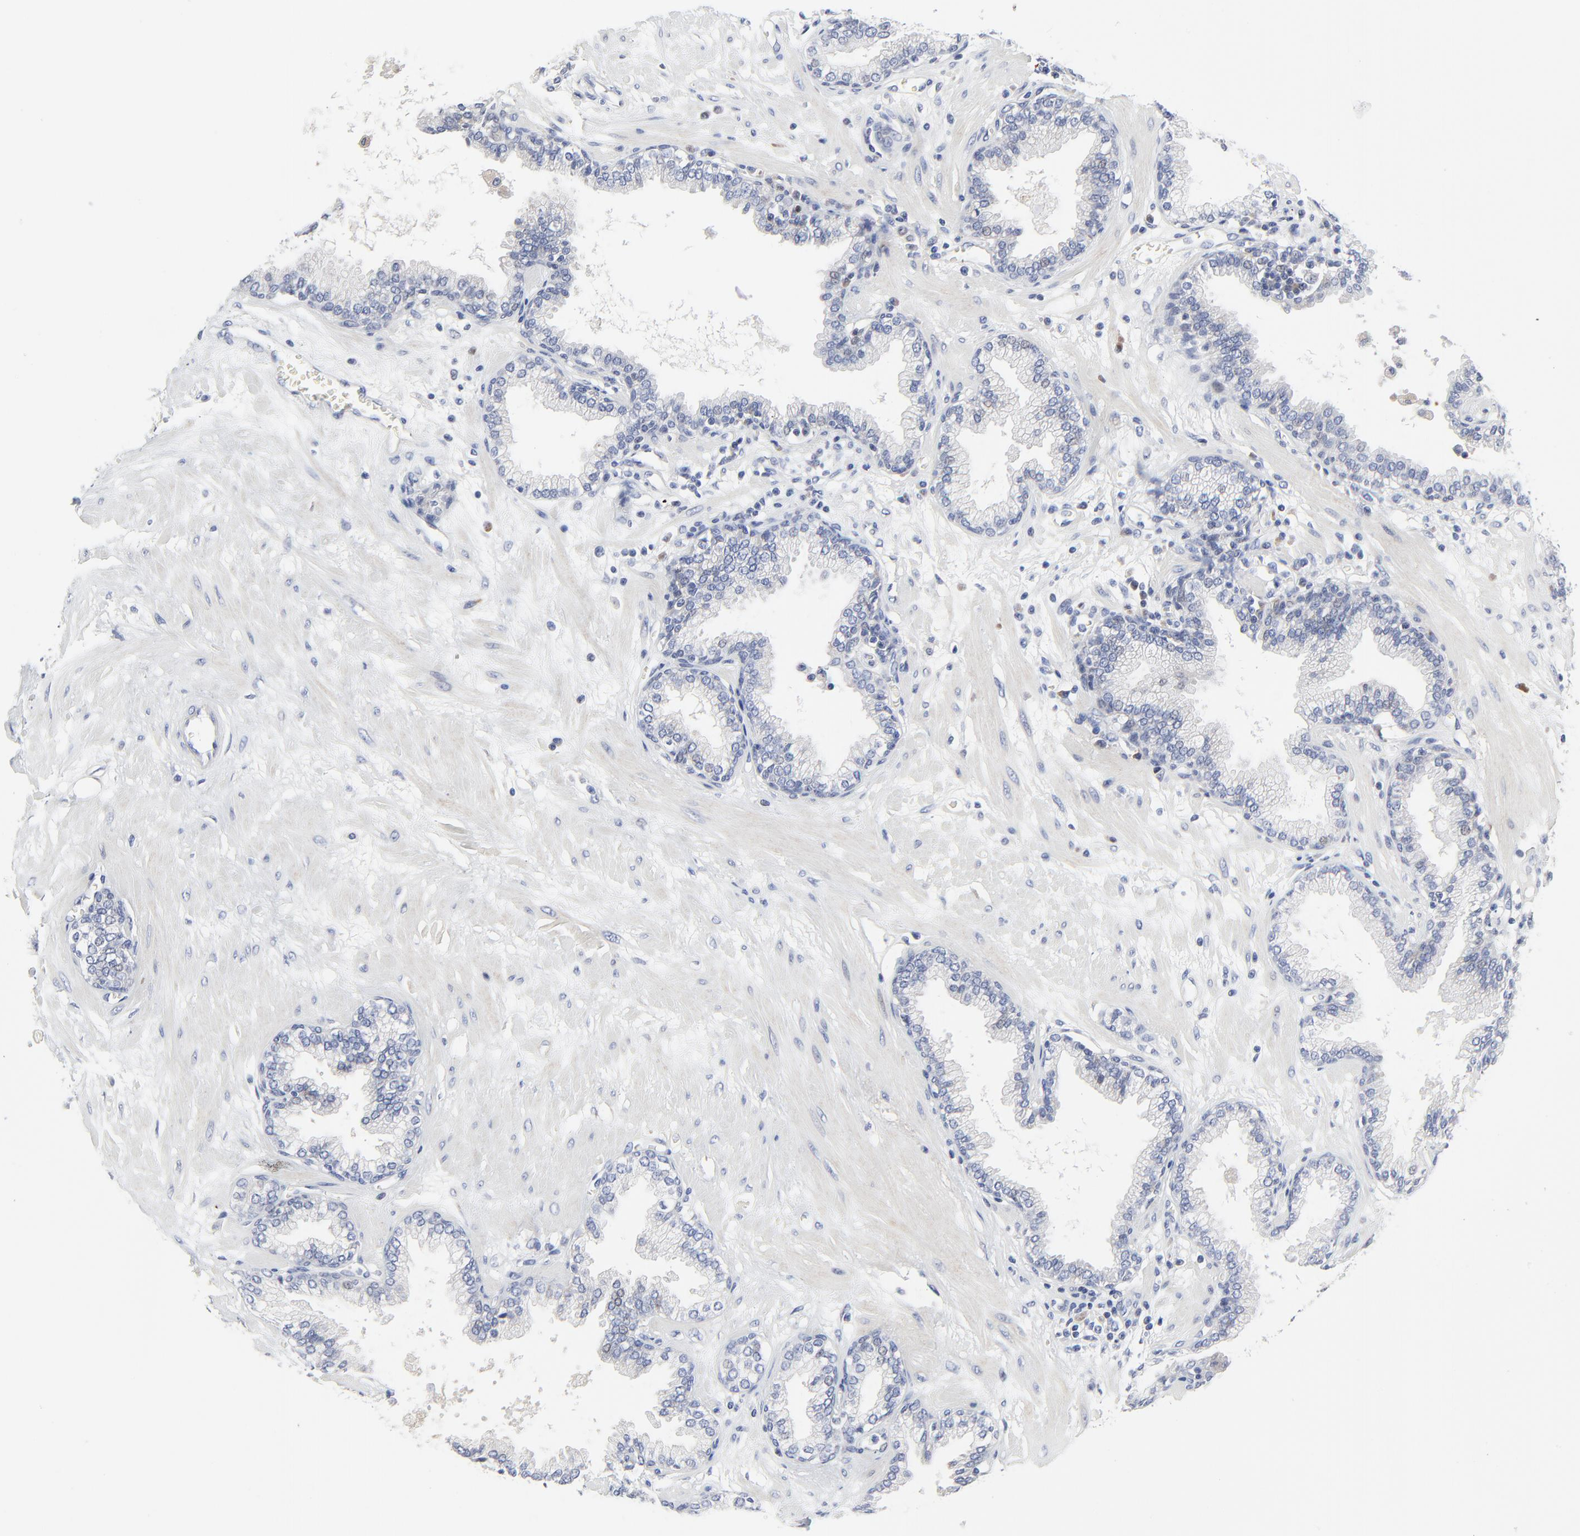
{"staining": {"intensity": "negative", "quantity": "none", "location": "none"}, "tissue": "prostate", "cell_type": "Glandular cells", "image_type": "normal", "snomed": [{"axis": "morphology", "description": "Normal tissue, NOS"}, {"axis": "topography", "description": "Prostate"}], "caption": "This is an immunohistochemistry (IHC) photomicrograph of normal prostate. There is no expression in glandular cells.", "gene": "NLGN3", "patient": {"sex": "male", "age": 64}}